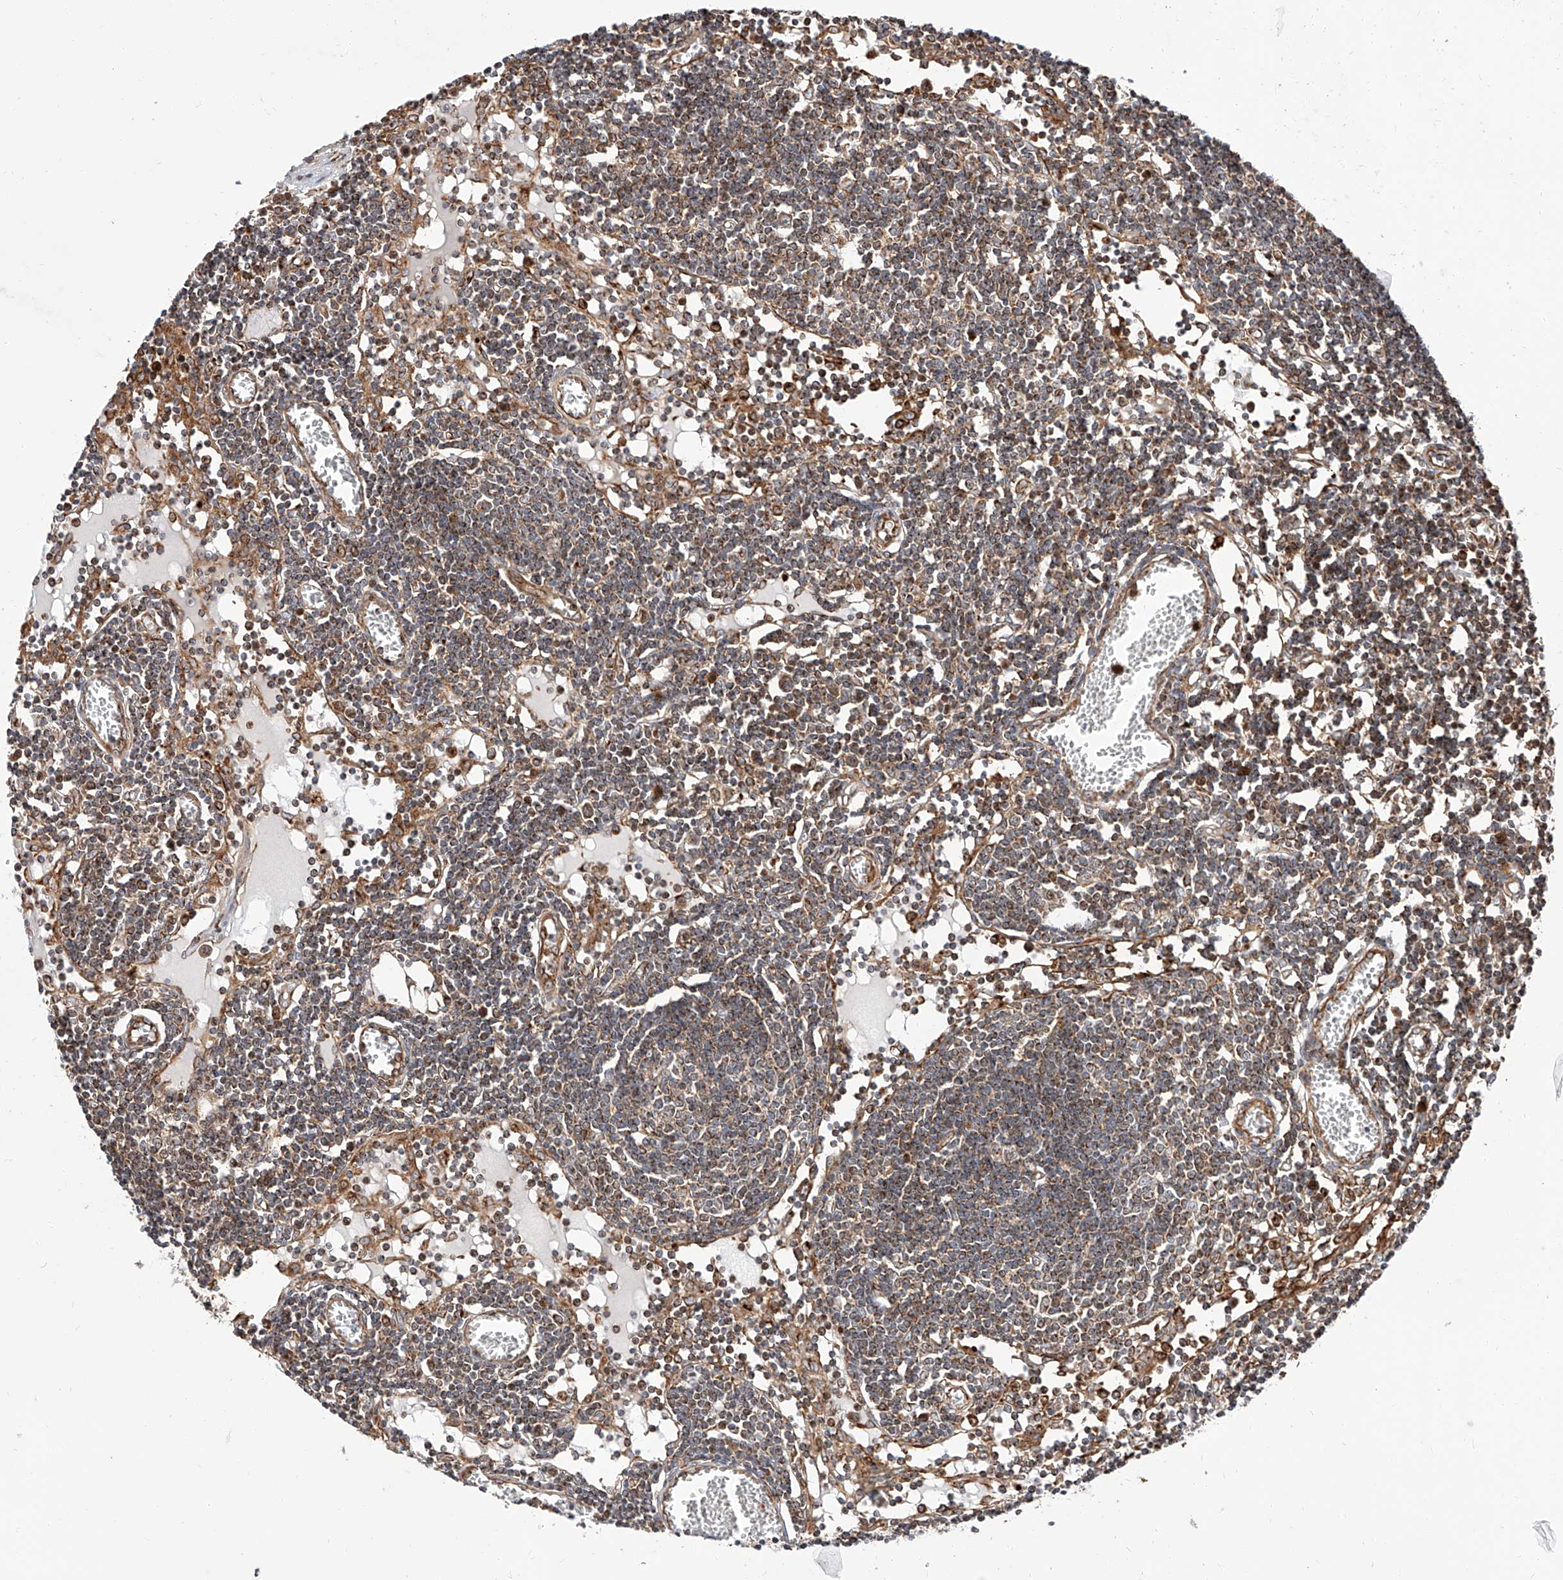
{"staining": {"intensity": "moderate", "quantity": "25%-75%", "location": "cytoplasmic/membranous"}, "tissue": "lymph node", "cell_type": "Germinal center cells", "image_type": "normal", "snomed": [{"axis": "morphology", "description": "Normal tissue, NOS"}, {"axis": "topography", "description": "Lymph node"}], "caption": "Immunohistochemical staining of unremarkable human lymph node demonstrates medium levels of moderate cytoplasmic/membranous expression in approximately 25%-75% of germinal center cells.", "gene": "ISCA2", "patient": {"sex": "female", "age": 11}}